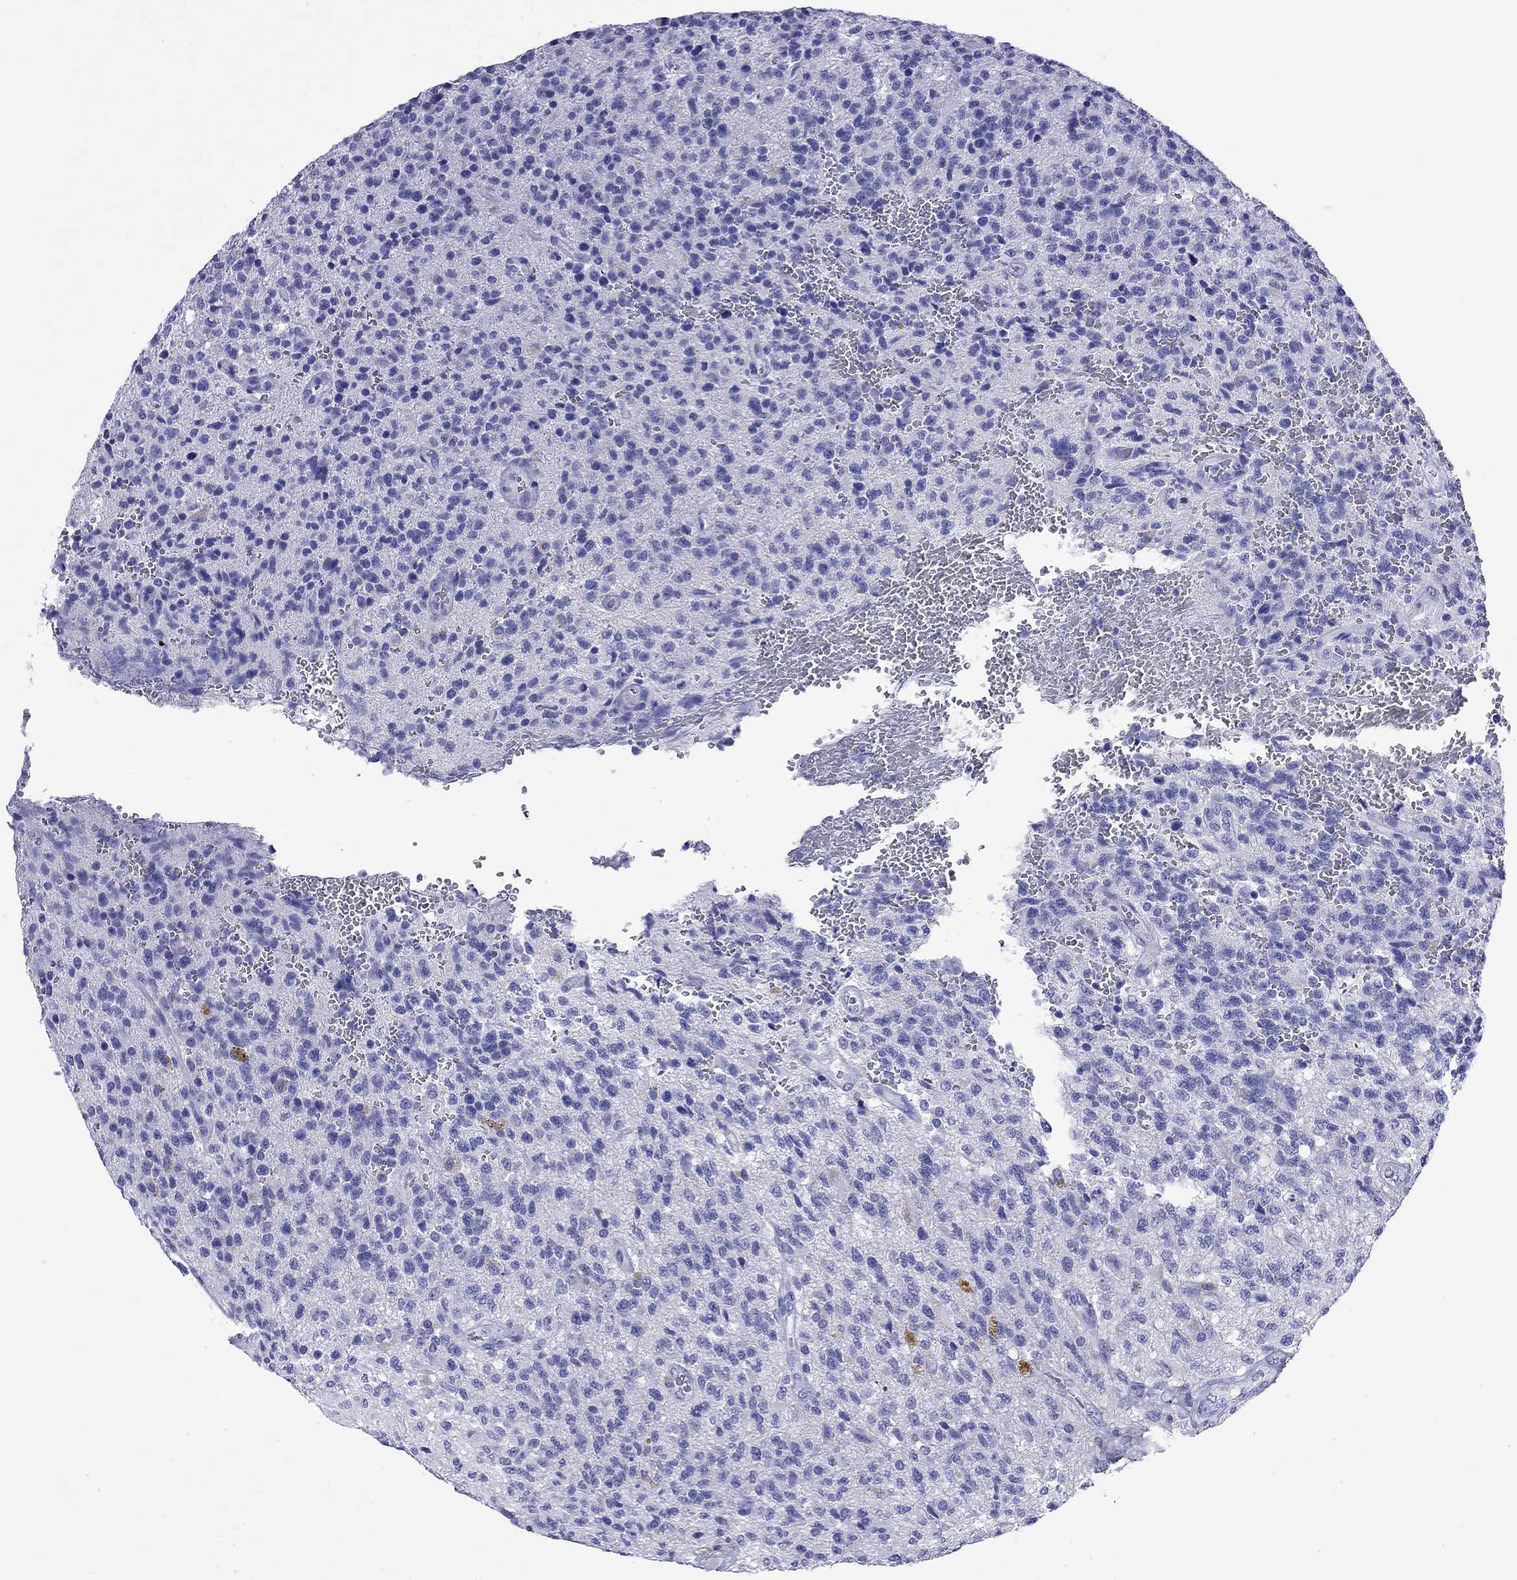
{"staining": {"intensity": "negative", "quantity": "none", "location": "none"}, "tissue": "glioma", "cell_type": "Tumor cells", "image_type": "cancer", "snomed": [{"axis": "morphology", "description": "Glioma, malignant, High grade"}, {"axis": "topography", "description": "Brain"}], "caption": "Image shows no protein positivity in tumor cells of high-grade glioma (malignant) tissue.", "gene": "FIGLA", "patient": {"sex": "male", "age": 56}}